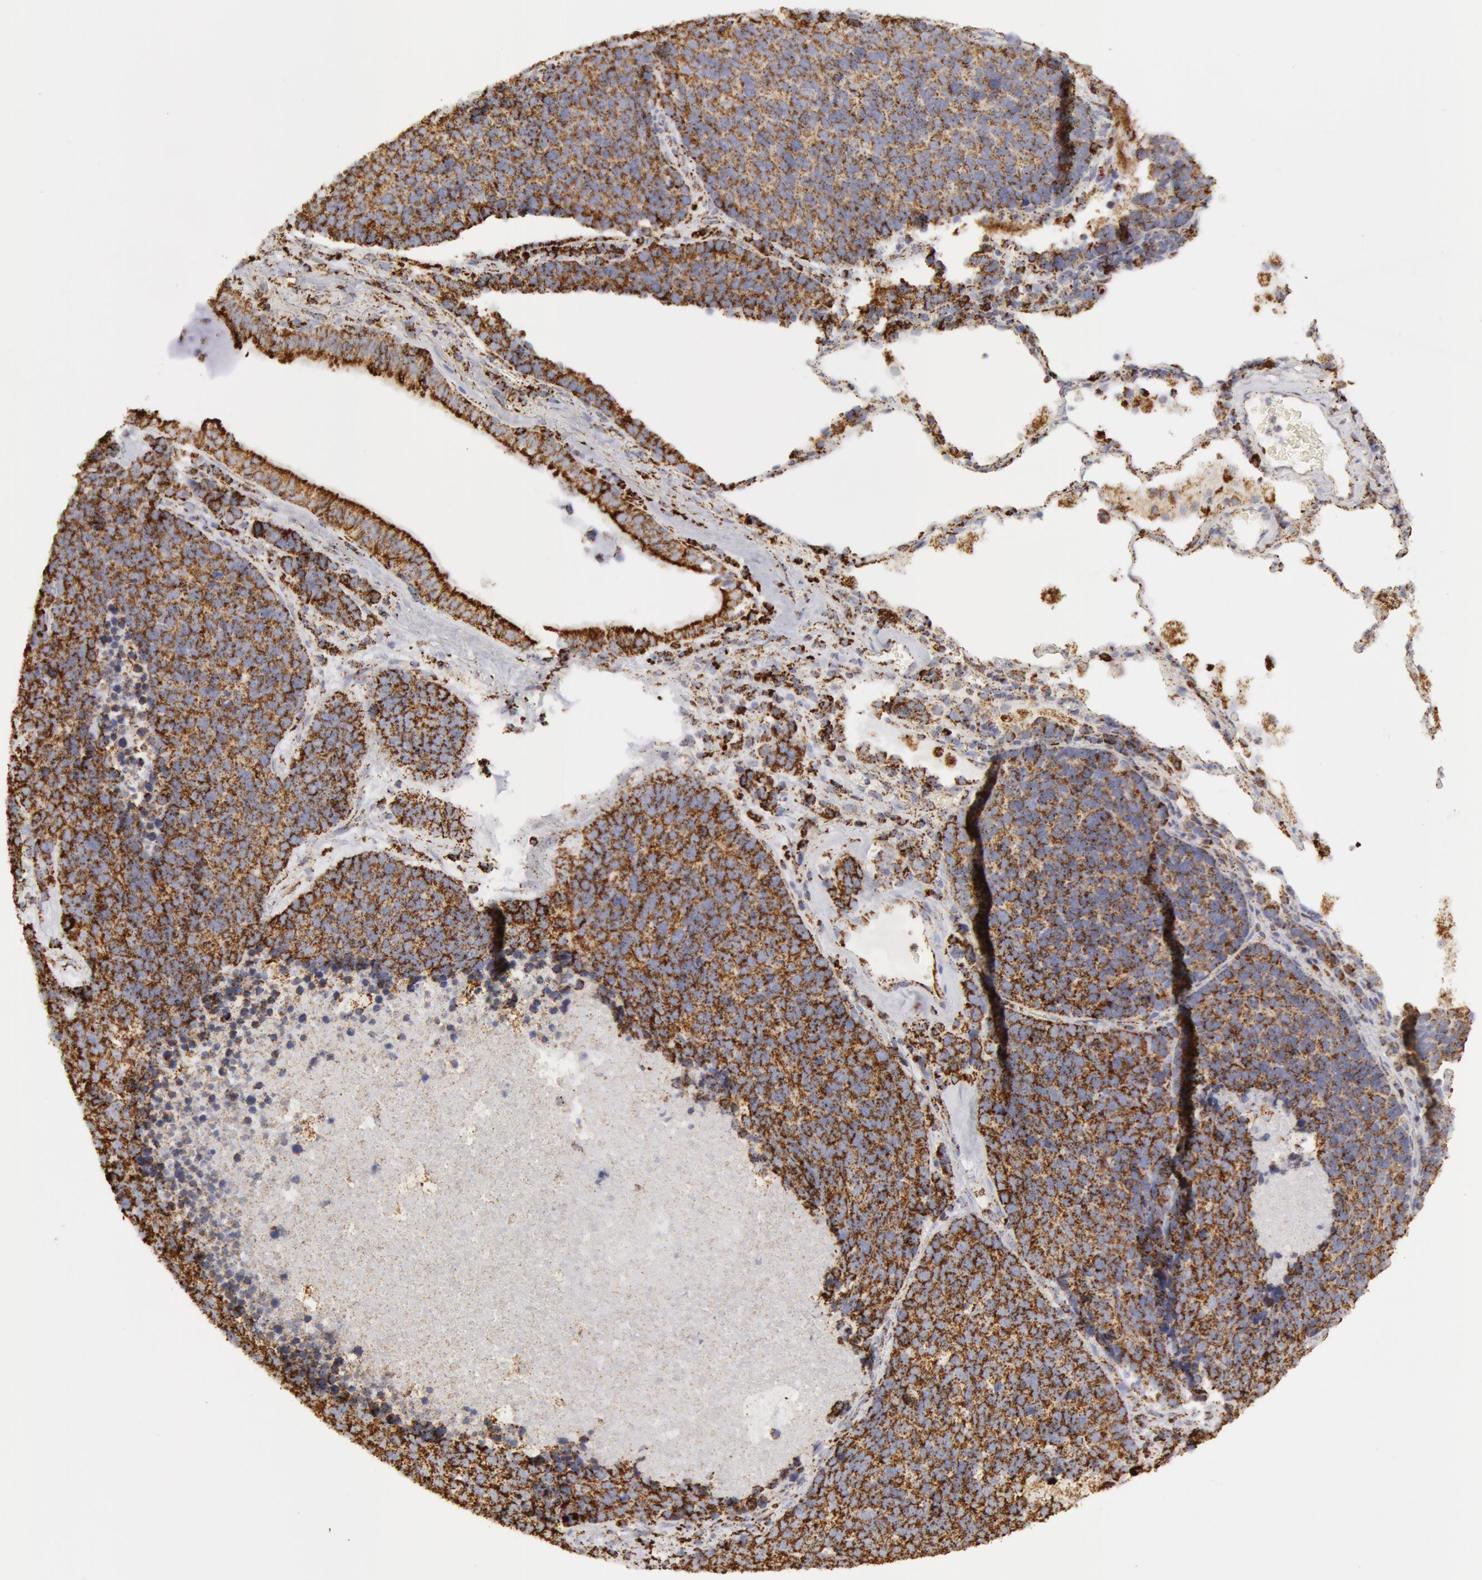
{"staining": {"intensity": "strong", "quantity": ">75%", "location": "cytoplasmic/membranous"}, "tissue": "lung cancer", "cell_type": "Tumor cells", "image_type": "cancer", "snomed": [{"axis": "morphology", "description": "Neoplasm, malignant, NOS"}, {"axis": "topography", "description": "Lung"}], "caption": "Protein expression analysis of lung cancer shows strong cytoplasmic/membranous expression in approximately >75% of tumor cells.", "gene": "ATP5F1B", "patient": {"sex": "female", "age": 75}}